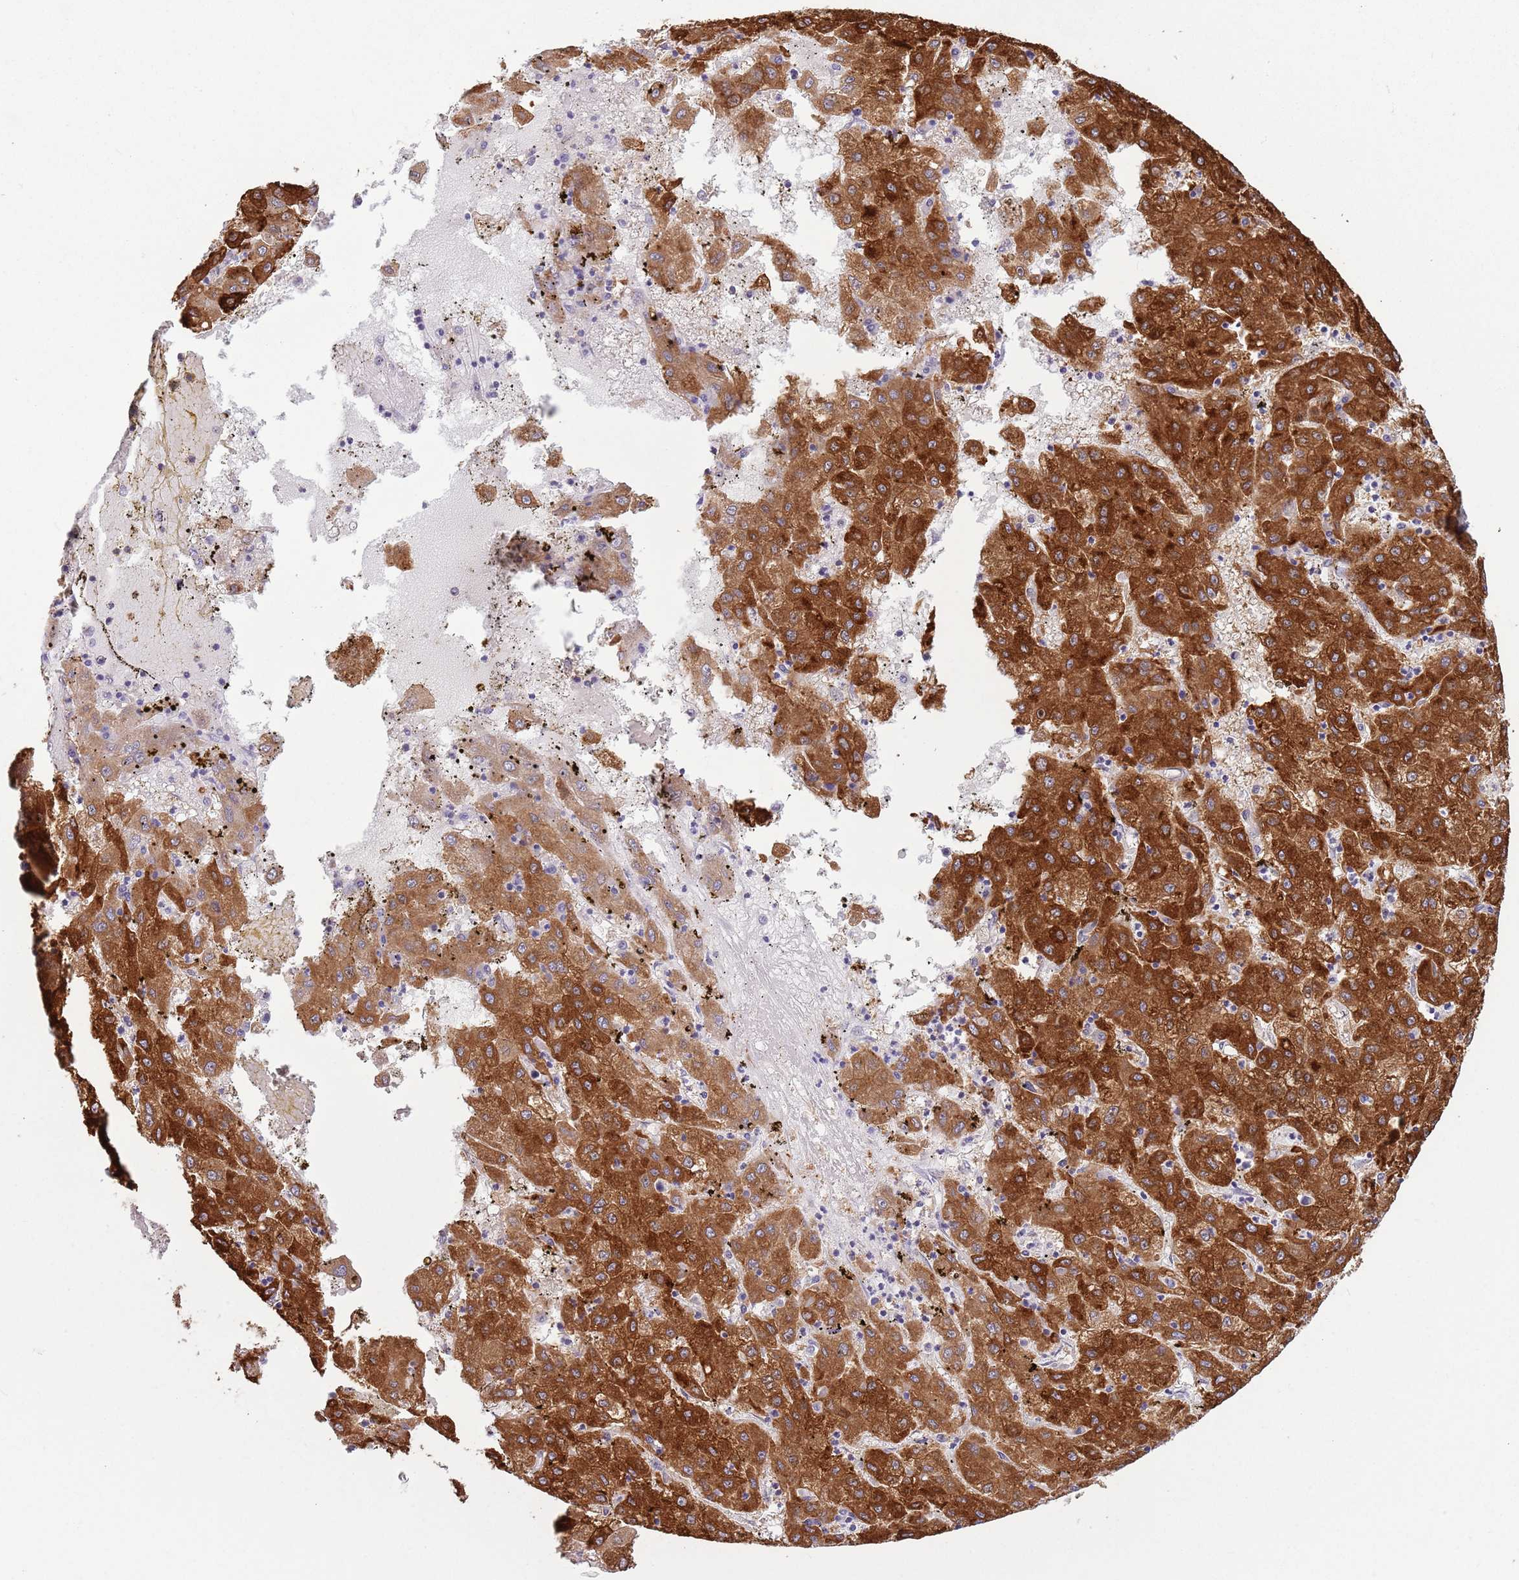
{"staining": {"intensity": "strong", "quantity": ">75%", "location": "cytoplasmic/membranous"}, "tissue": "liver cancer", "cell_type": "Tumor cells", "image_type": "cancer", "snomed": [{"axis": "morphology", "description": "Carcinoma, Hepatocellular, NOS"}, {"axis": "topography", "description": "Liver"}], "caption": "Protein expression by immunohistochemistry demonstrates strong cytoplasmic/membranous positivity in approximately >75% of tumor cells in liver hepatocellular carcinoma.", "gene": "COQ5", "patient": {"sex": "male", "age": 72}}